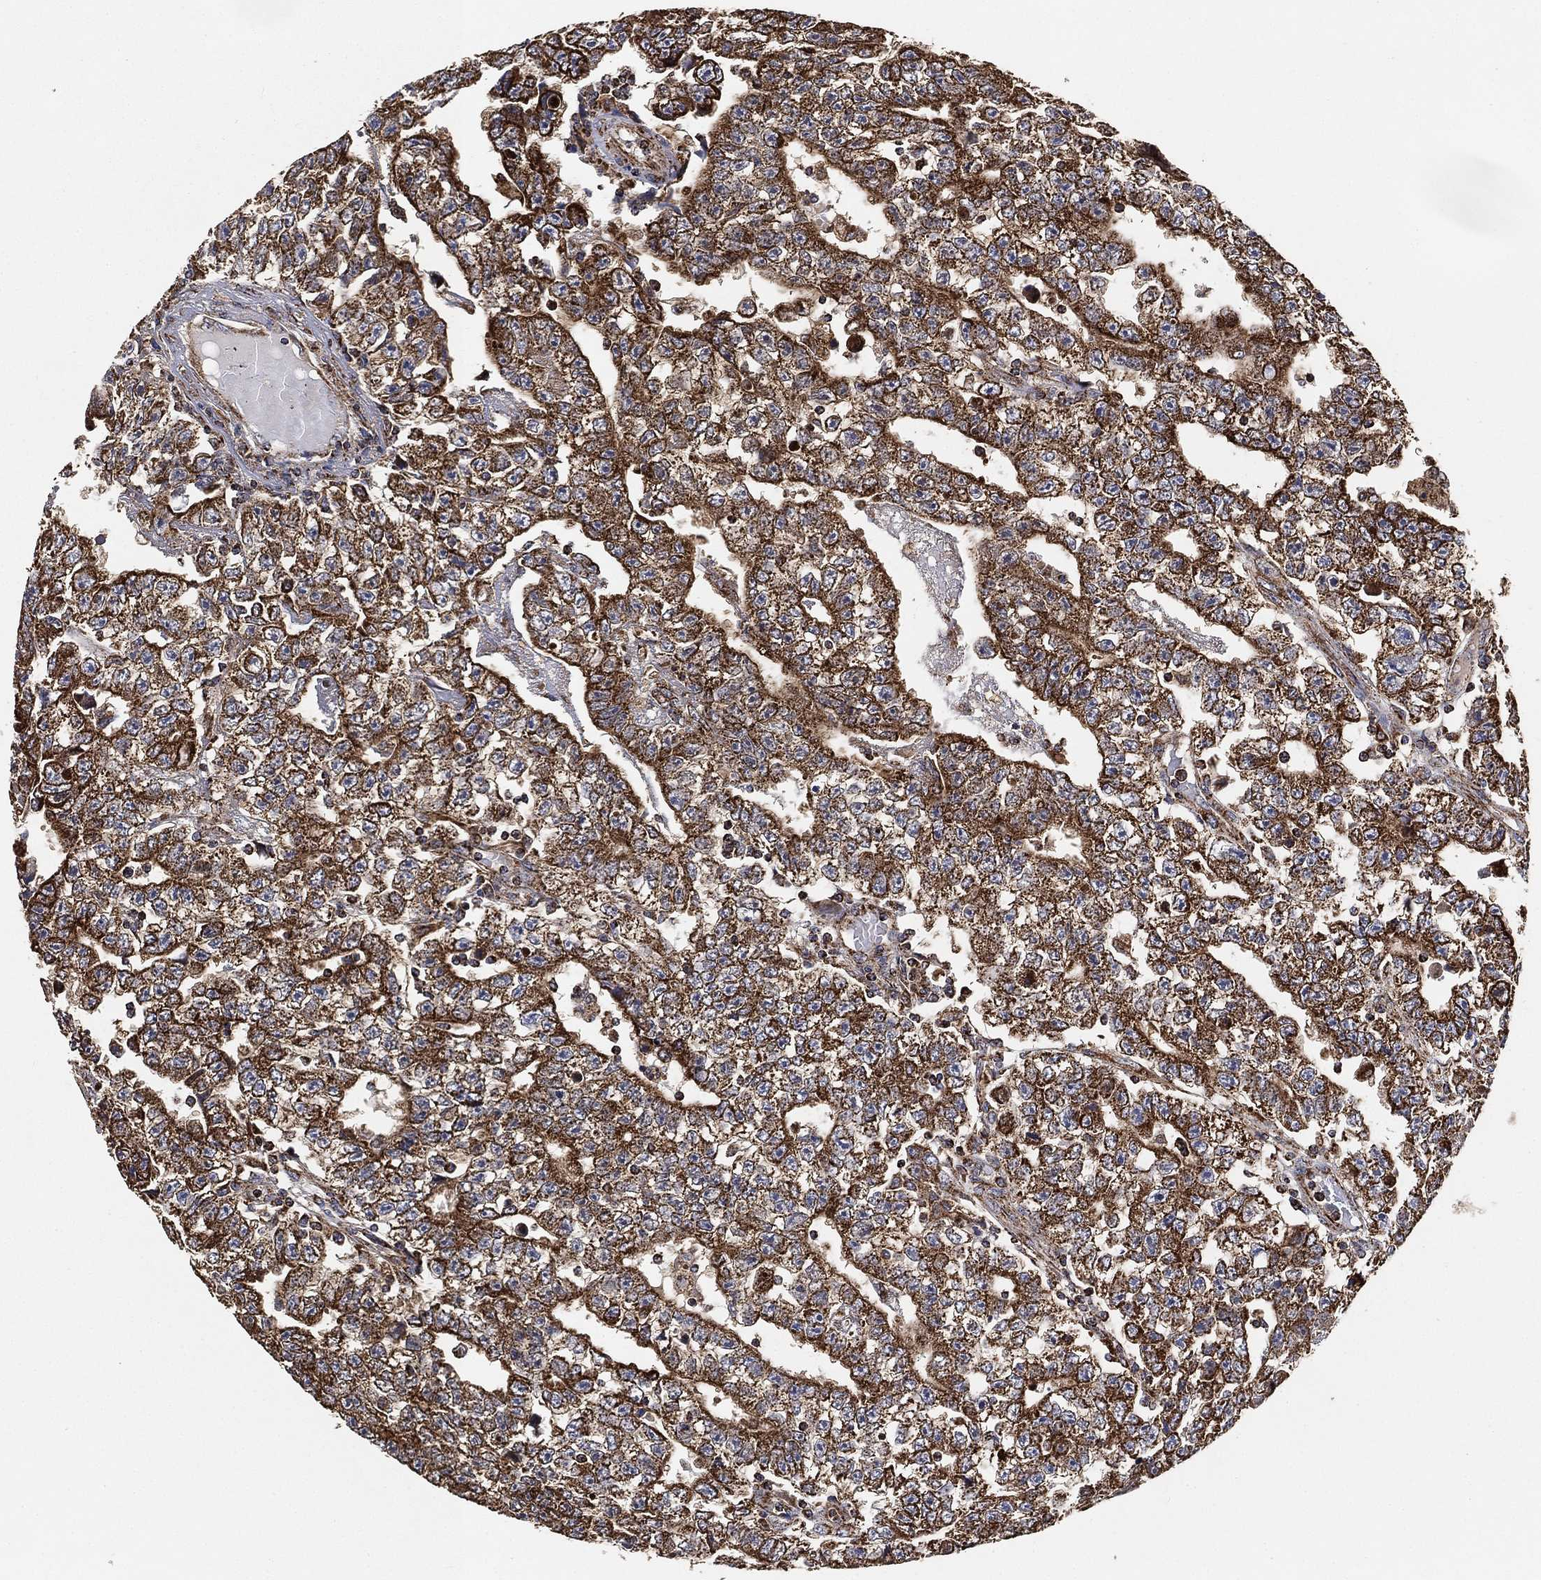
{"staining": {"intensity": "strong", "quantity": ">75%", "location": "cytoplasmic/membranous"}, "tissue": "testis cancer", "cell_type": "Tumor cells", "image_type": "cancer", "snomed": [{"axis": "morphology", "description": "Carcinoma, Embryonal, NOS"}, {"axis": "topography", "description": "Testis"}], "caption": "IHC photomicrograph of neoplastic tissue: embryonal carcinoma (testis) stained using IHC demonstrates high levels of strong protein expression localized specifically in the cytoplasmic/membranous of tumor cells, appearing as a cytoplasmic/membranous brown color.", "gene": "SLC38A7", "patient": {"sex": "male", "age": 25}}